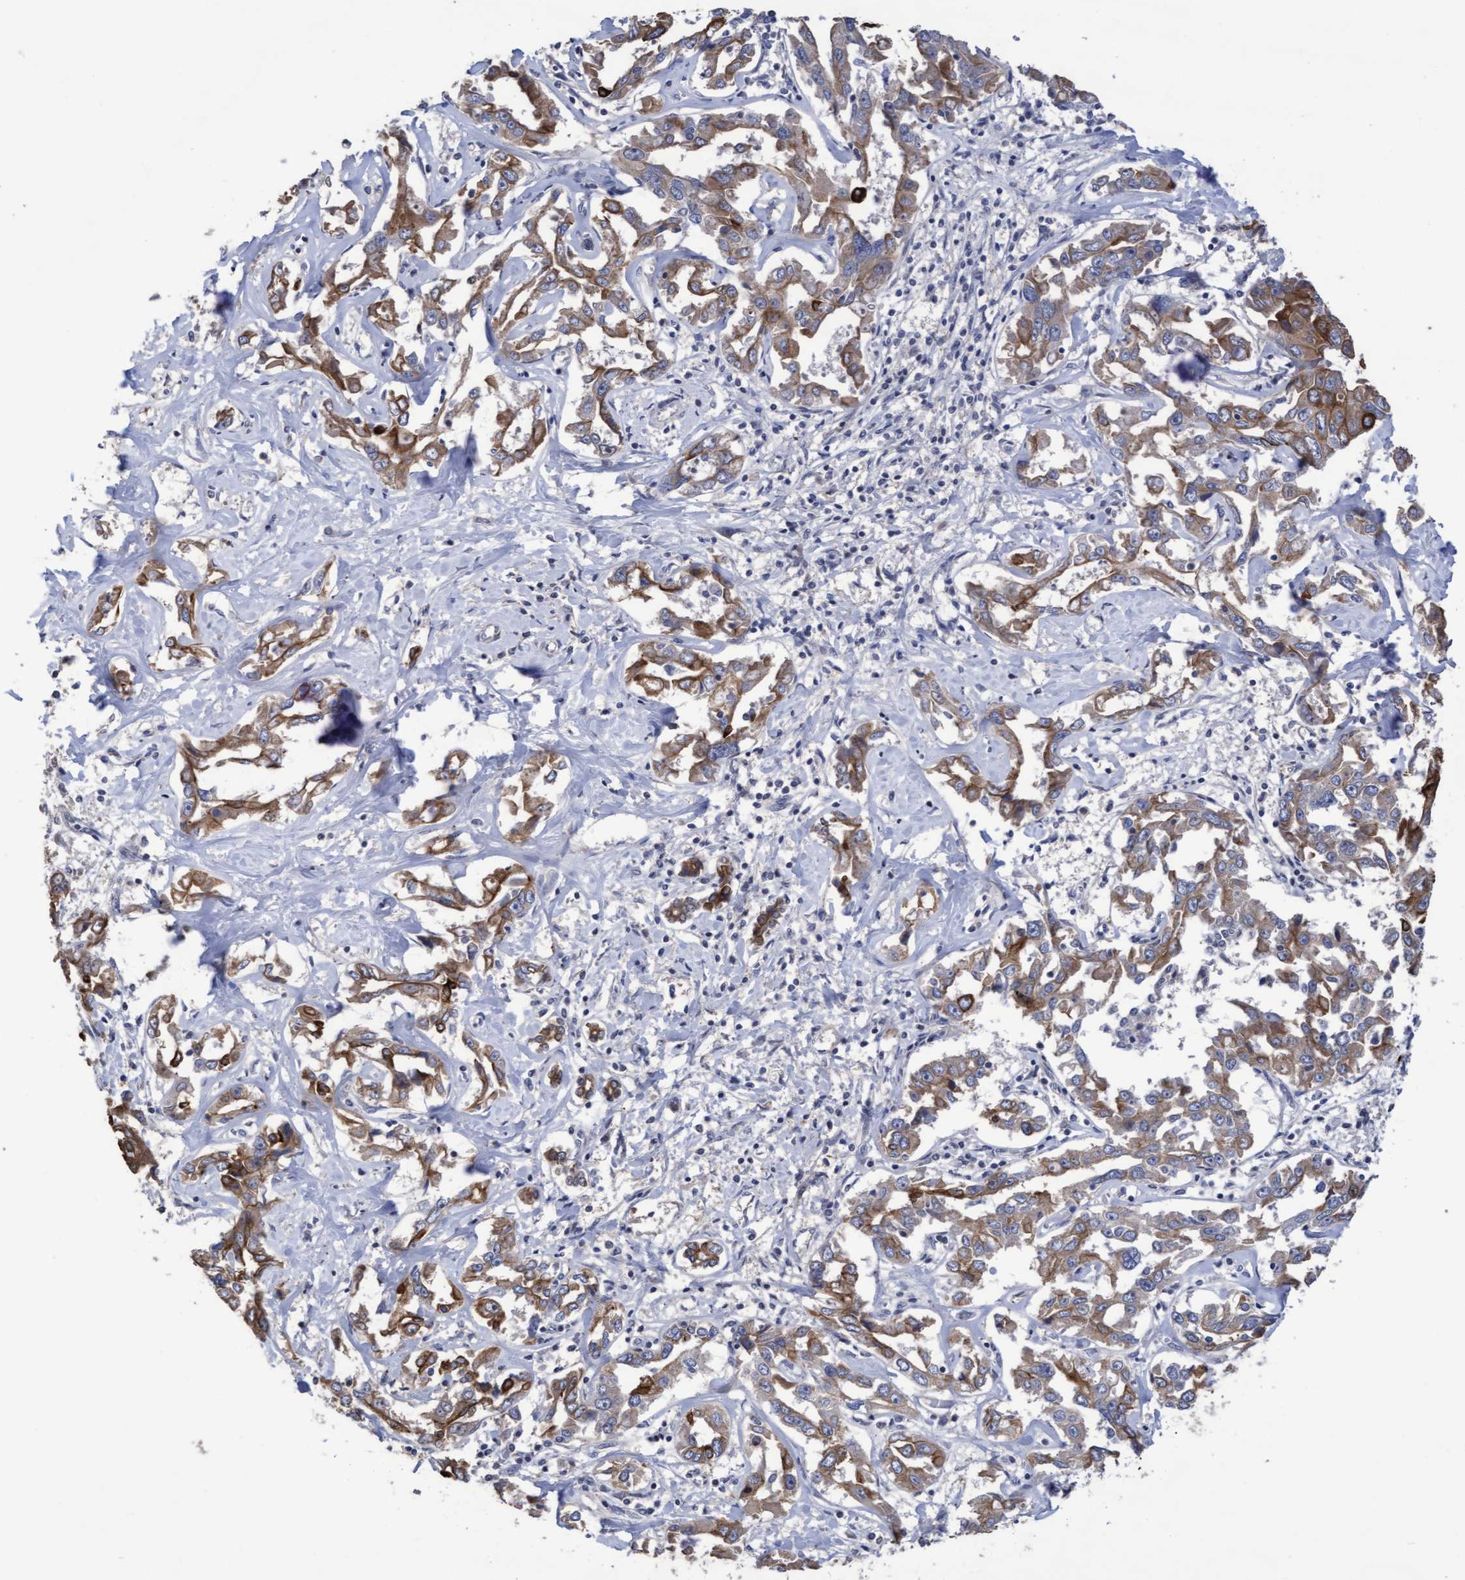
{"staining": {"intensity": "moderate", "quantity": ">75%", "location": "cytoplasmic/membranous"}, "tissue": "liver cancer", "cell_type": "Tumor cells", "image_type": "cancer", "snomed": [{"axis": "morphology", "description": "Cholangiocarcinoma"}, {"axis": "topography", "description": "Liver"}], "caption": "IHC staining of cholangiocarcinoma (liver), which displays medium levels of moderate cytoplasmic/membranous expression in approximately >75% of tumor cells indicating moderate cytoplasmic/membranous protein positivity. The staining was performed using DAB (brown) for protein detection and nuclei were counterstained in hematoxylin (blue).", "gene": "KRT24", "patient": {"sex": "male", "age": 59}}